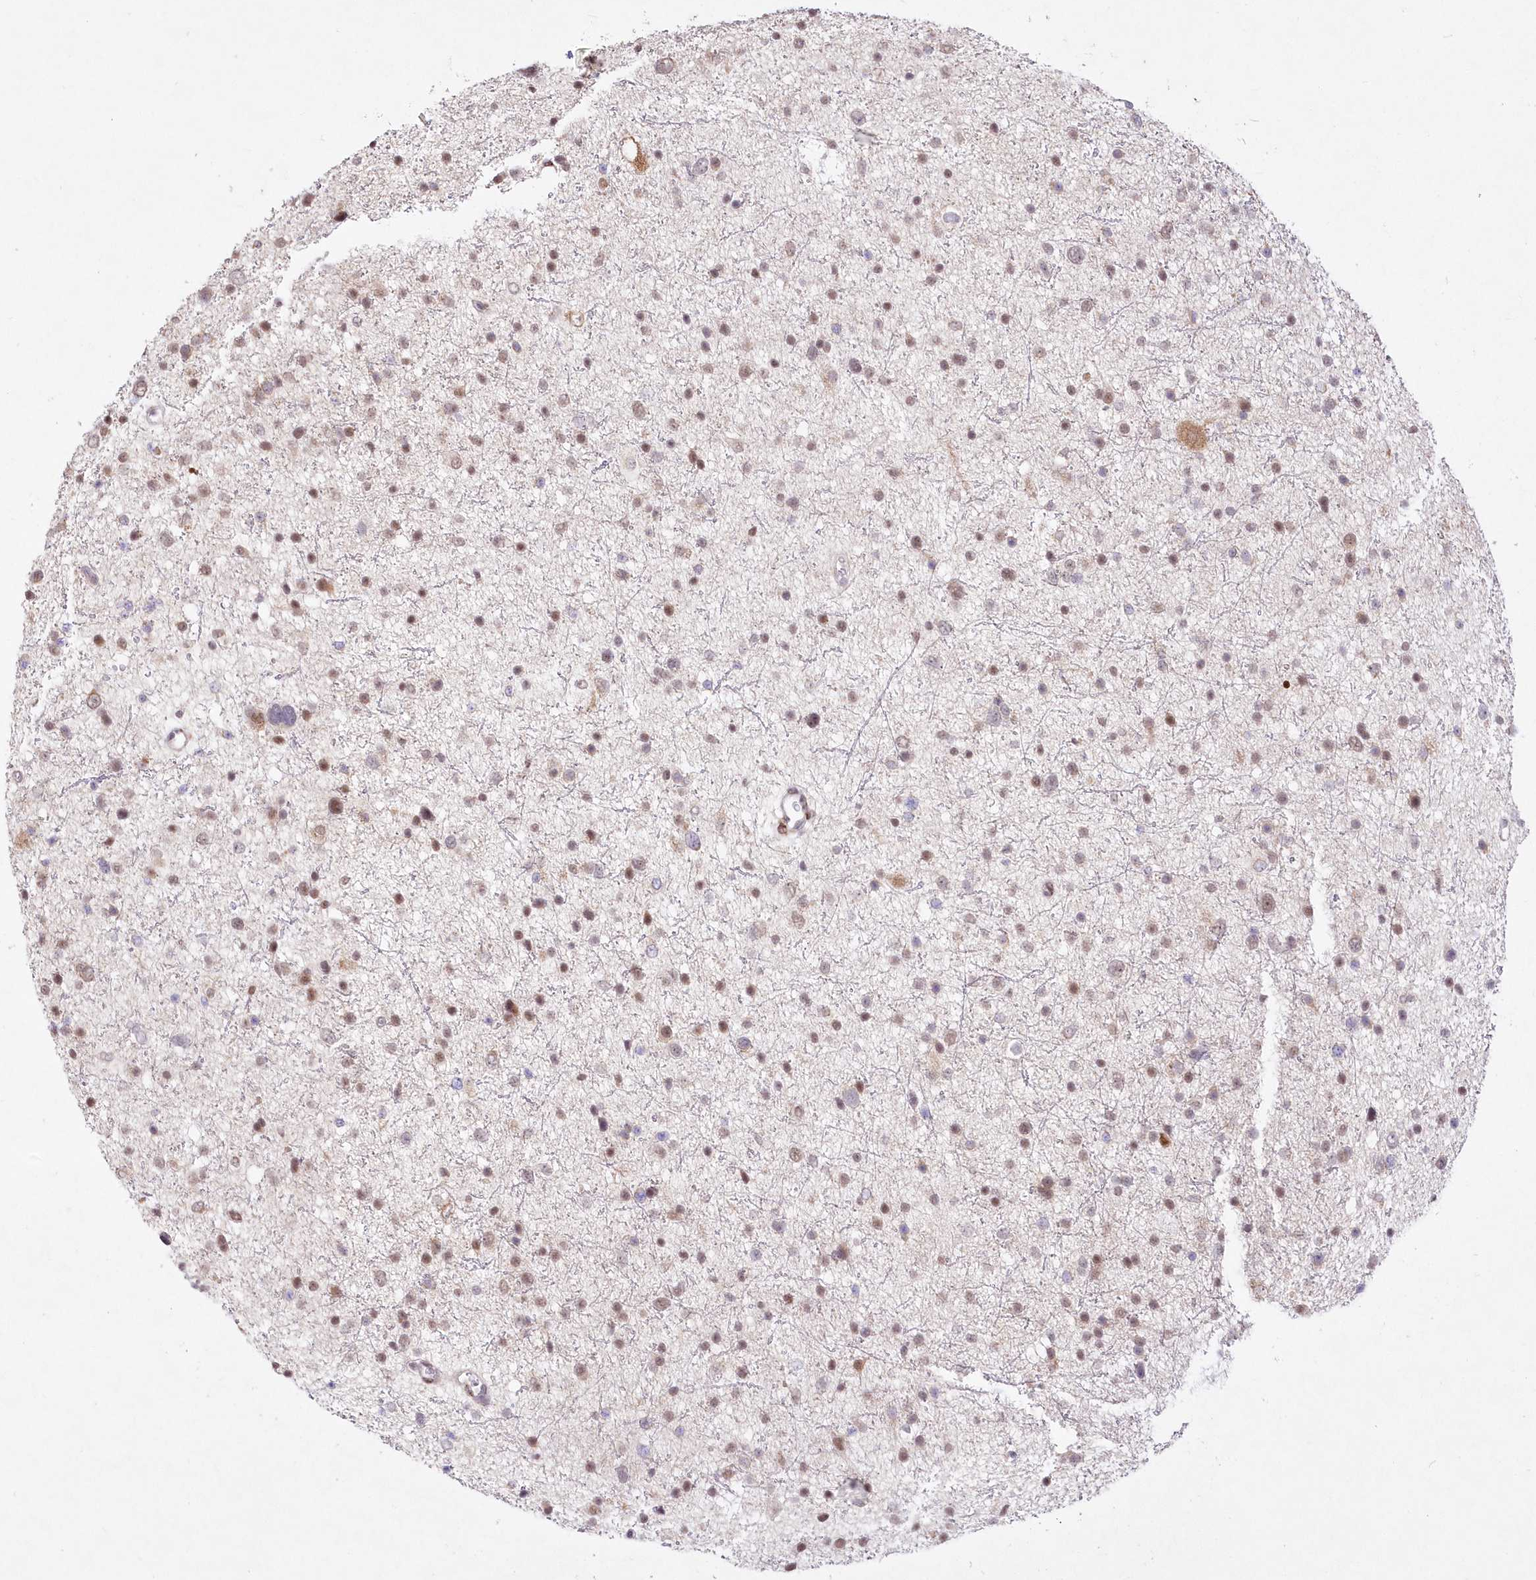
{"staining": {"intensity": "weak", "quantity": "25%-75%", "location": "nuclear"}, "tissue": "glioma", "cell_type": "Tumor cells", "image_type": "cancer", "snomed": [{"axis": "morphology", "description": "Glioma, malignant, Low grade"}, {"axis": "topography", "description": "Brain"}], "caption": "Malignant low-grade glioma was stained to show a protein in brown. There is low levels of weak nuclear positivity in about 25%-75% of tumor cells. (Brightfield microscopy of DAB IHC at high magnification).", "gene": "LDB1", "patient": {"sex": "female", "age": 37}}